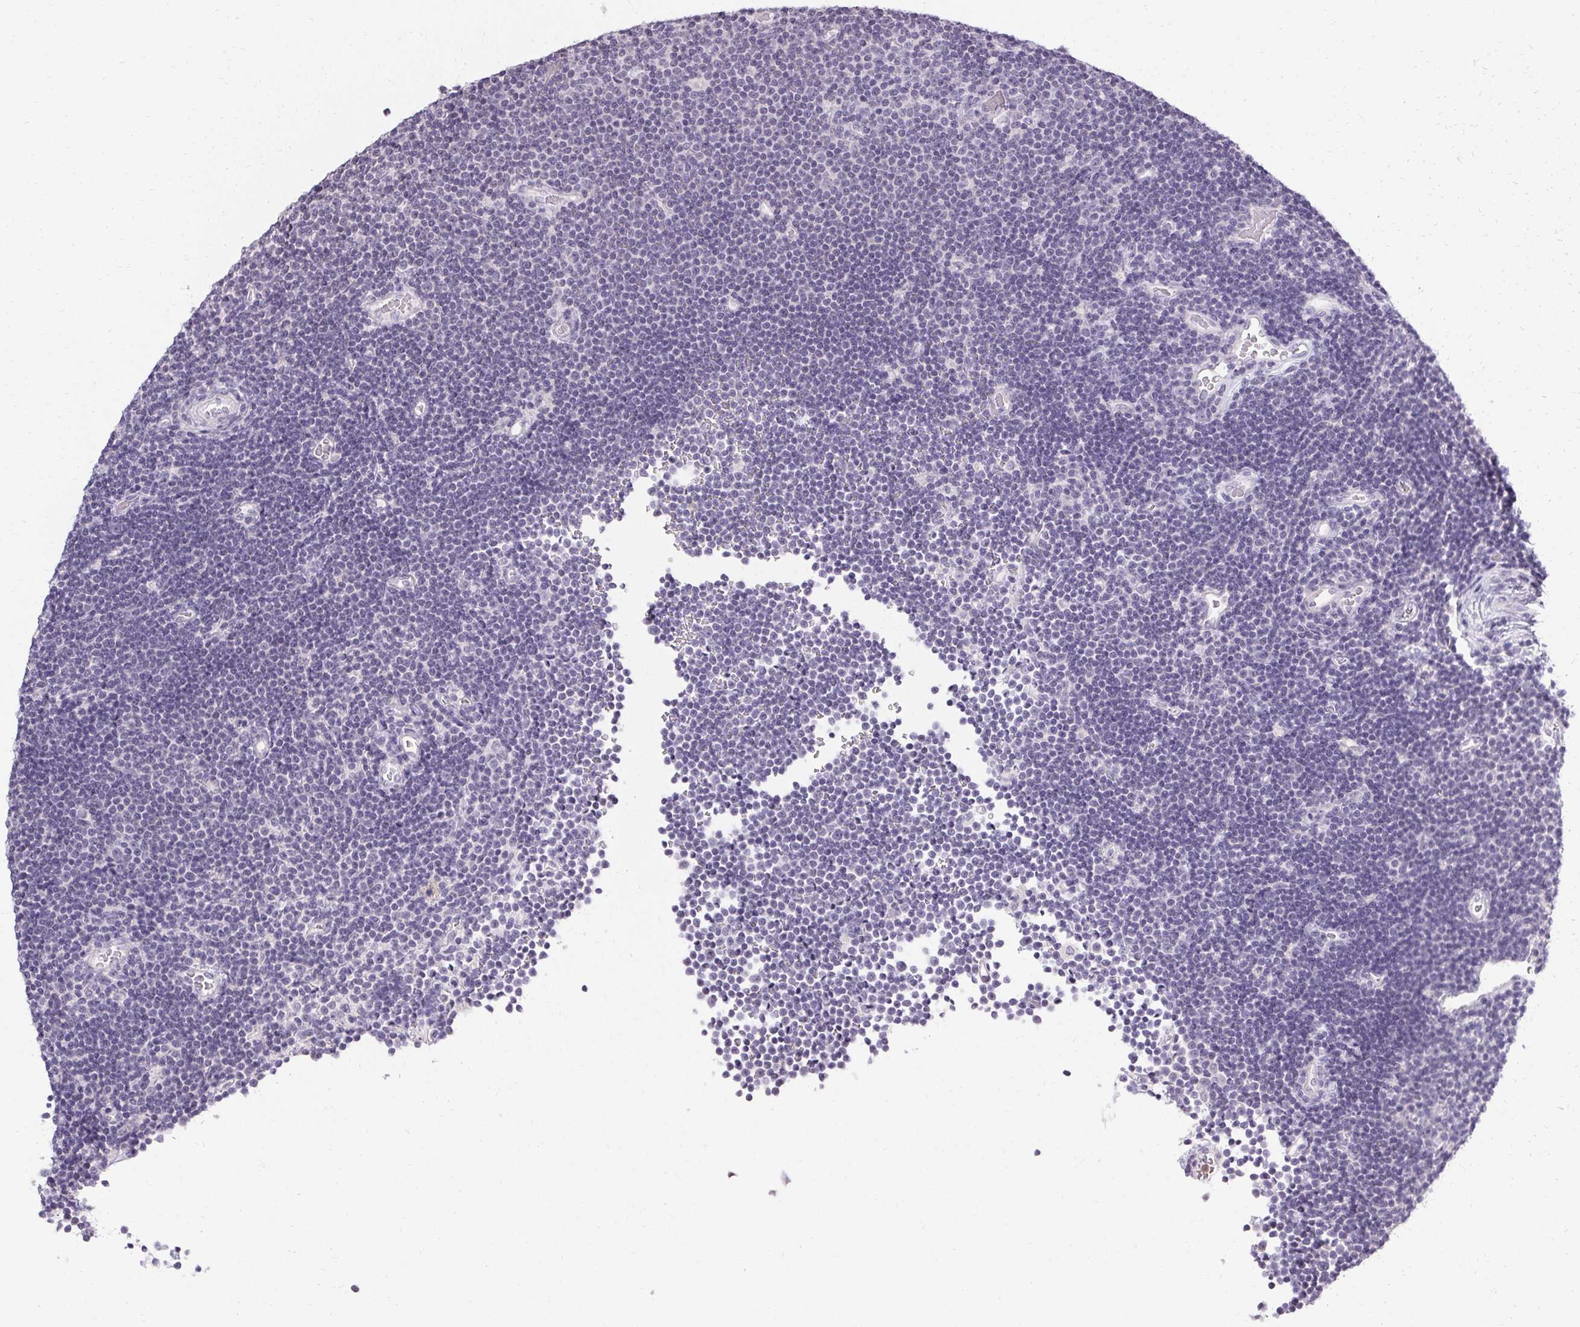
{"staining": {"intensity": "negative", "quantity": "none", "location": "none"}, "tissue": "lymphoma", "cell_type": "Tumor cells", "image_type": "cancer", "snomed": [{"axis": "morphology", "description": "Malignant lymphoma, non-Hodgkin's type, Low grade"}, {"axis": "topography", "description": "Brain"}], "caption": "Tumor cells show no significant protein positivity in lymphoma.", "gene": "PMEL", "patient": {"sex": "female", "age": 66}}